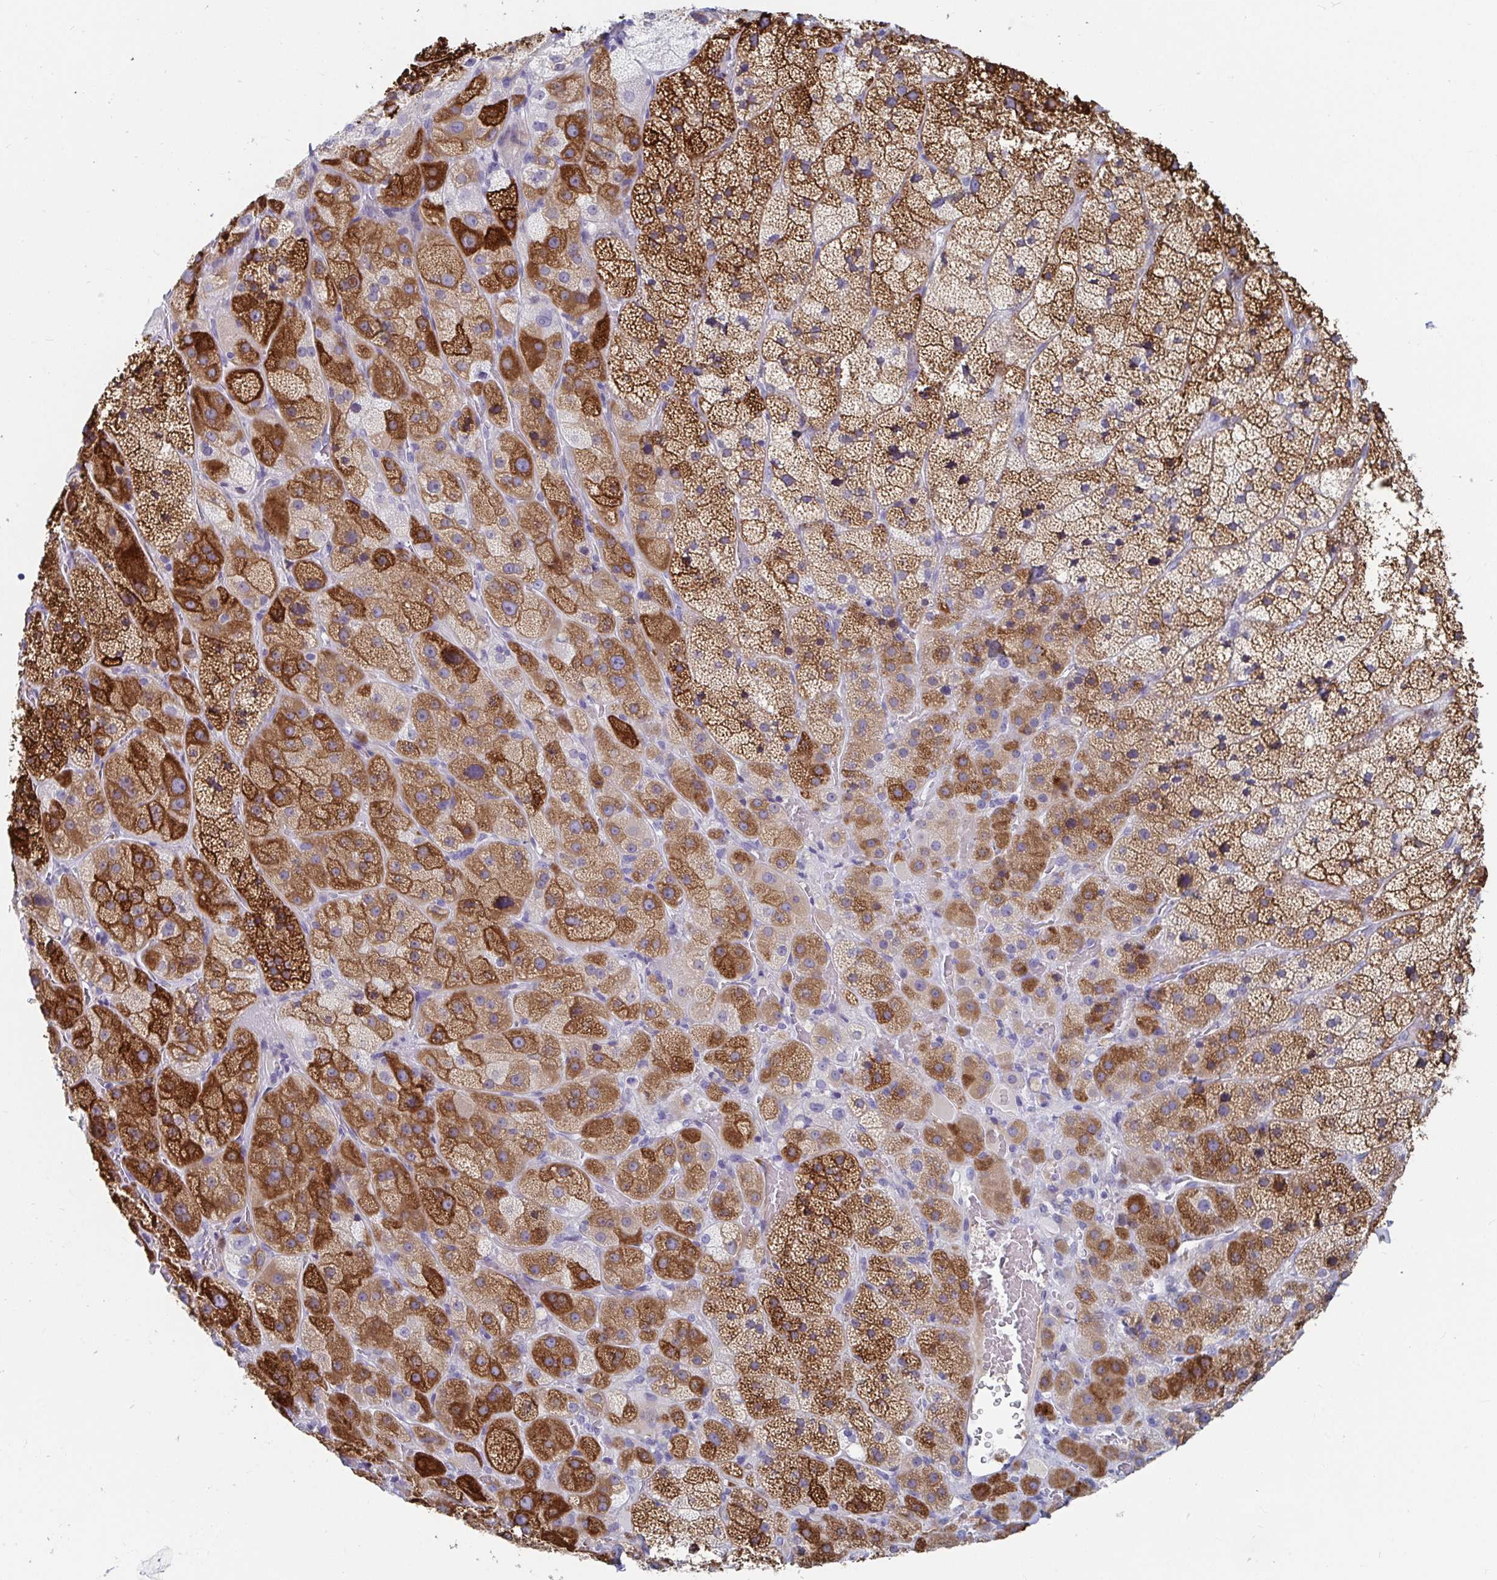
{"staining": {"intensity": "strong", "quantity": ">75%", "location": "cytoplasmic/membranous"}, "tissue": "adrenal gland", "cell_type": "Glandular cells", "image_type": "normal", "snomed": [{"axis": "morphology", "description": "Normal tissue, NOS"}, {"axis": "topography", "description": "Adrenal gland"}], "caption": "Strong cytoplasmic/membranous protein positivity is present in about >75% of glandular cells in adrenal gland.", "gene": "ZFP82", "patient": {"sex": "male", "age": 57}}